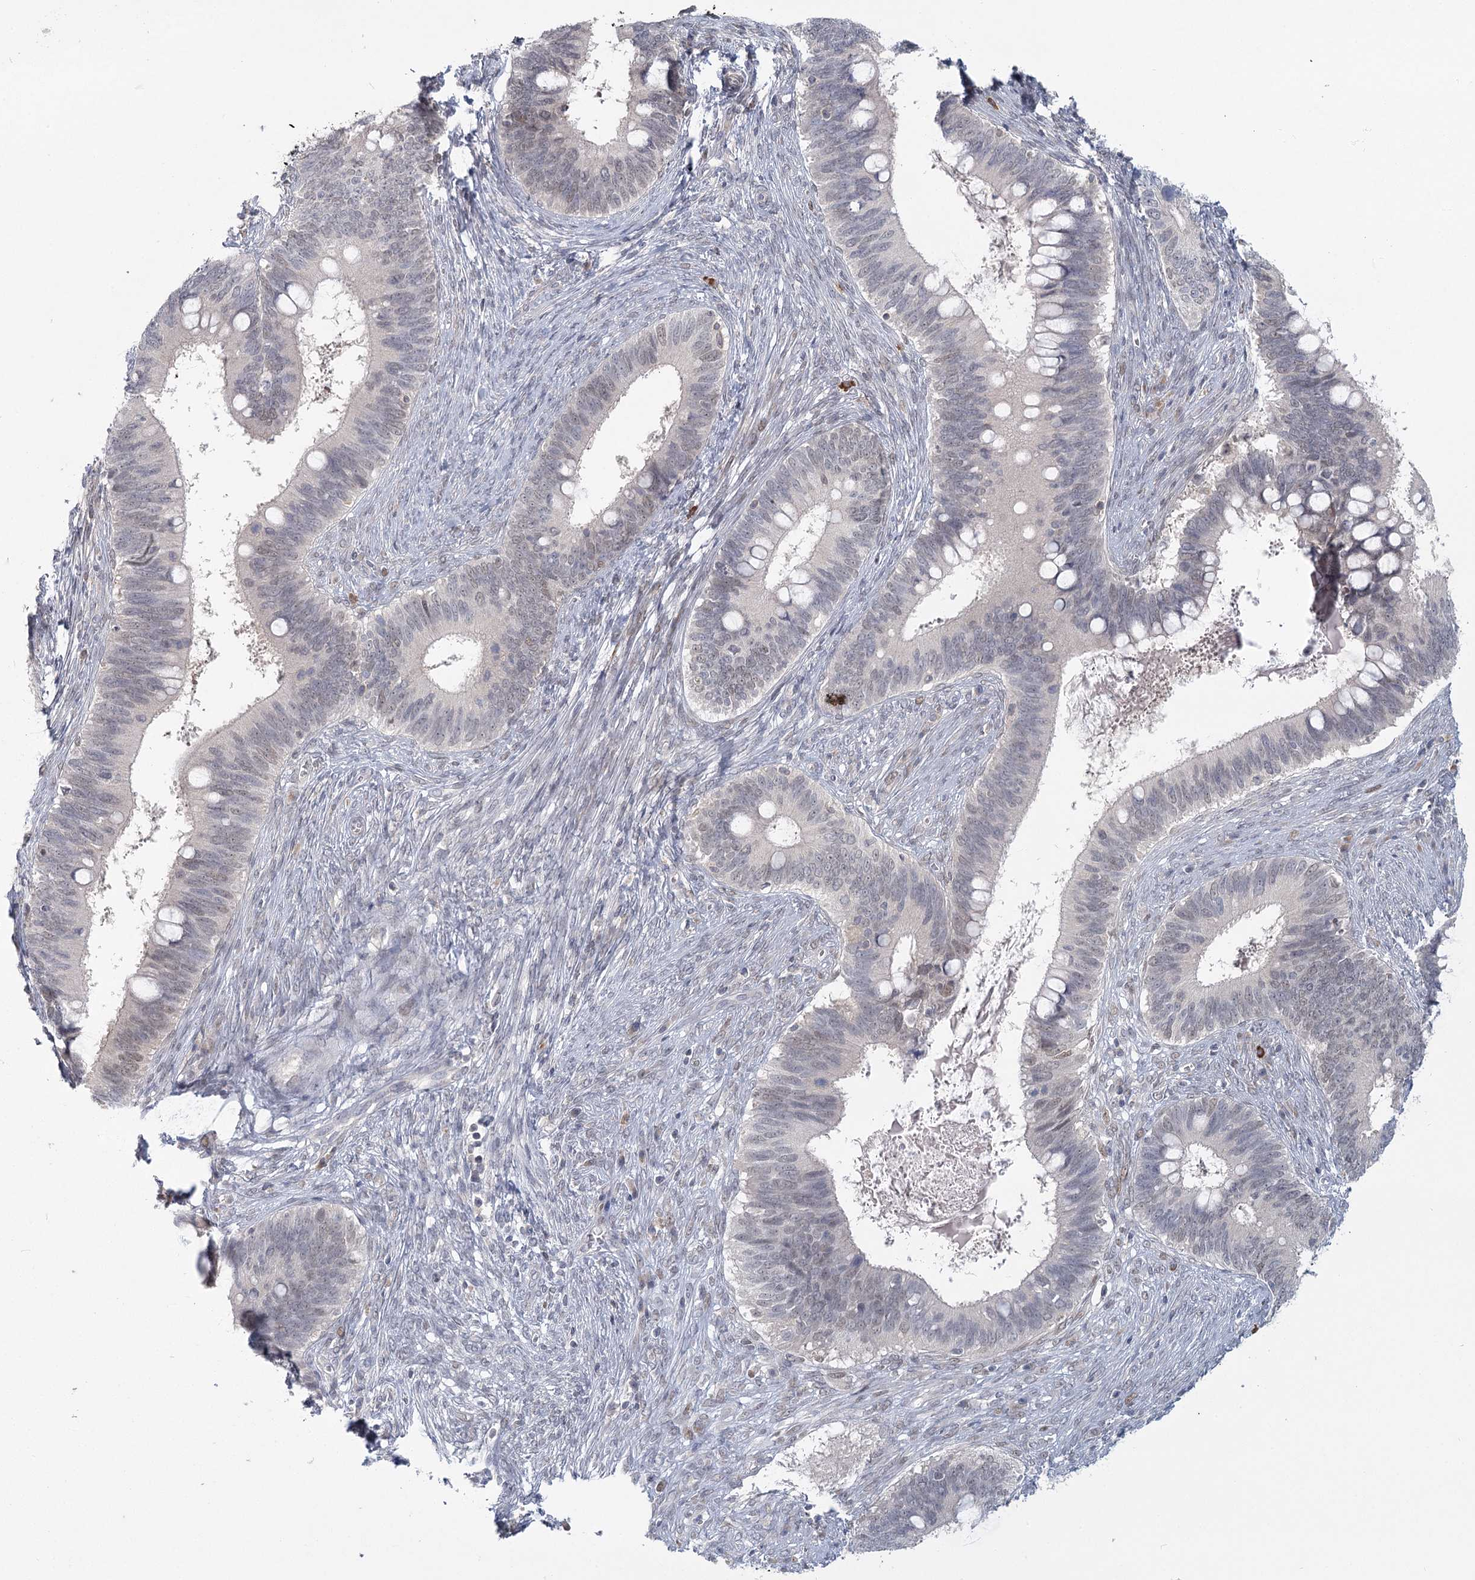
{"staining": {"intensity": "weak", "quantity": "25%-75%", "location": "nuclear"}, "tissue": "cervical cancer", "cell_type": "Tumor cells", "image_type": "cancer", "snomed": [{"axis": "morphology", "description": "Adenocarcinoma, NOS"}, {"axis": "topography", "description": "Cervix"}], "caption": "Immunohistochemistry (DAB (3,3'-diaminobenzidine)) staining of cervical cancer demonstrates weak nuclear protein positivity in approximately 25%-75% of tumor cells. Immunohistochemistry (ihc) stains the protein in brown and the nuclei are stained blue.", "gene": "USP11", "patient": {"sex": "female", "age": 42}}